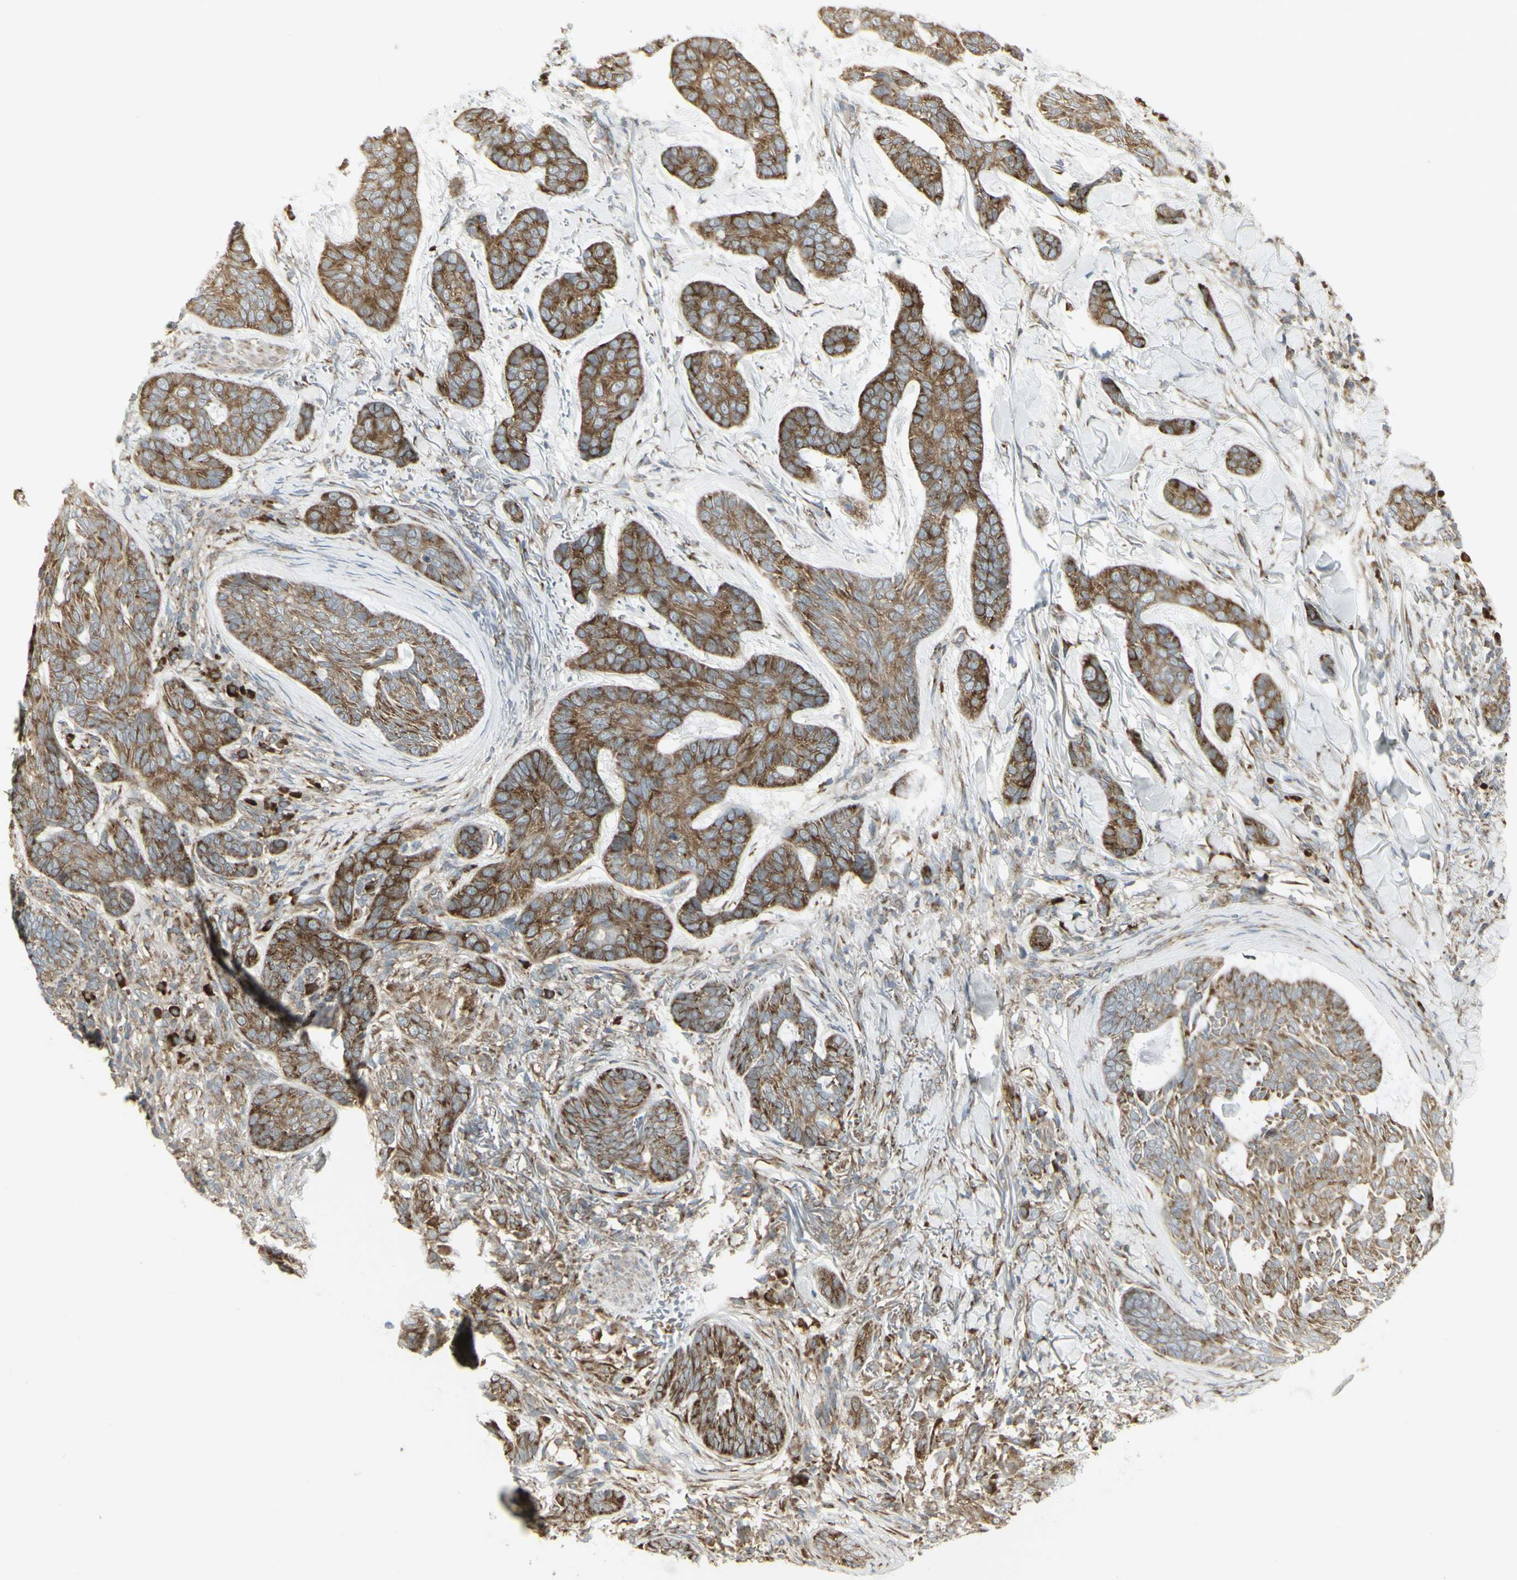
{"staining": {"intensity": "moderate", "quantity": ">75%", "location": "cytoplasmic/membranous"}, "tissue": "skin cancer", "cell_type": "Tumor cells", "image_type": "cancer", "snomed": [{"axis": "morphology", "description": "Basal cell carcinoma"}, {"axis": "topography", "description": "Skin"}], "caption": "Immunohistochemistry micrograph of skin basal cell carcinoma stained for a protein (brown), which demonstrates medium levels of moderate cytoplasmic/membranous positivity in about >75% of tumor cells.", "gene": "FKBP3", "patient": {"sex": "male", "age": 43}}